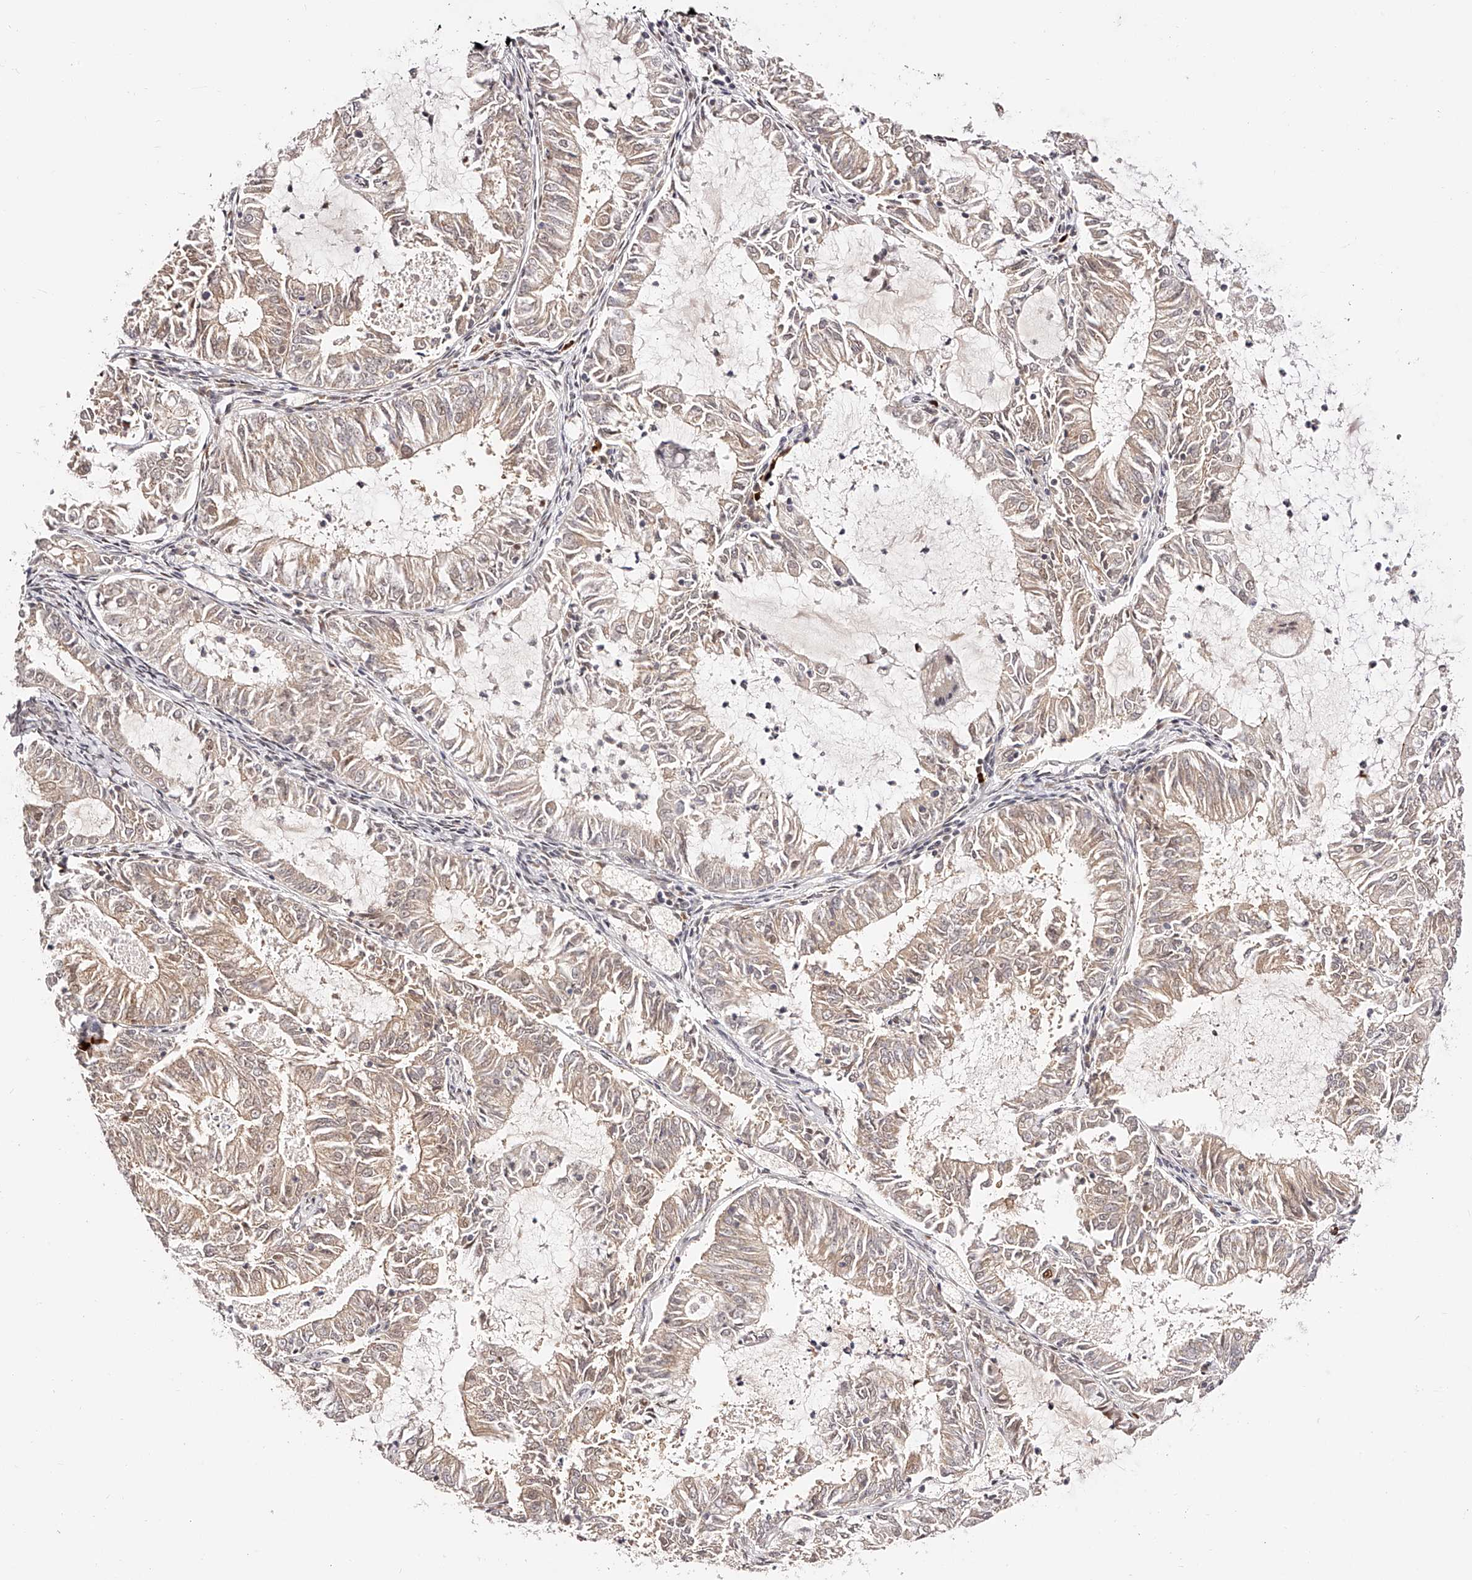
{"staining": {"intensity": "weak", "quantity": ">75%", "location": "cytoplasmic/membranous,nuclear"}, "tissue": "endometrial cancer", "cell_type": "Tumor cells", "image_type": "cancer", "snomed": [{"axis": "morphology", "description": "Adenocarcinoma, NOS"}, {"axis": "topography", "description": "Endometrium"}], "caption": "A micrograph showing weak cytoplasmic/membranous and nuclear staining in about >75% of tumor cells in endometrial adenocarcinoma, as visualized by brown immunohistochemical staining.", "gene": "USF3", "patient": {"sex": "female", "age": 57}}